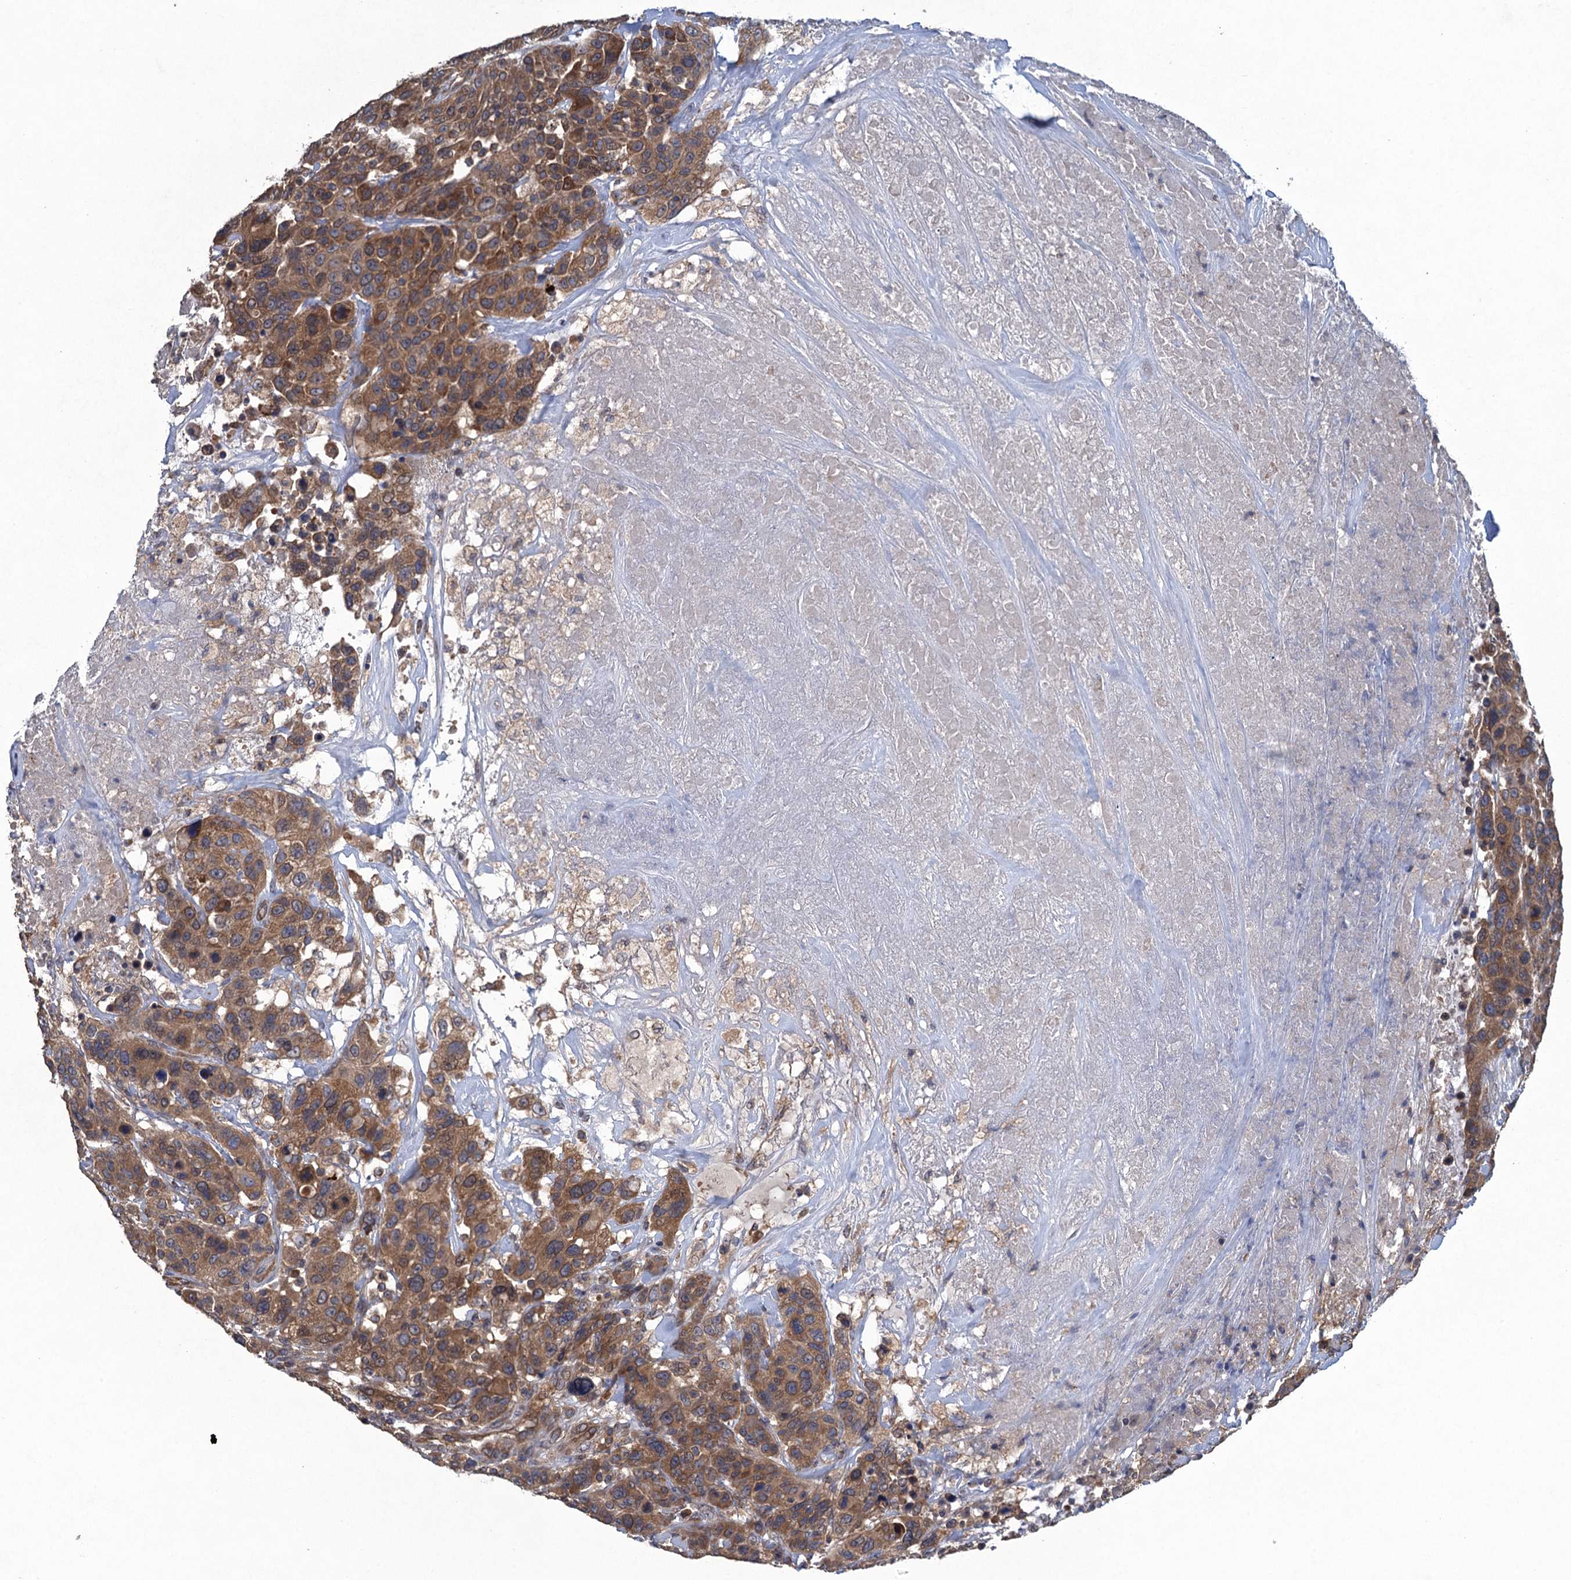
{"staining": {"intensity": "moderate", "quantity": ">75%", "location": "cytoplasmic/membranous"}, "tissue": "breast cancer", "cell_type": "Tumor cells", "image_type": "cancer", "snomed": [{"axis": "morphology", "description": "Duct carcinoma"}, {"axis": "topography", "description": "Breast"}], "caption": "Human breast intraductal carcinoma stained with a protein marker displays moderate staining in tumor cells.", "gene": "CNTN5", "patient": {"sex": "female", "age": 37}}